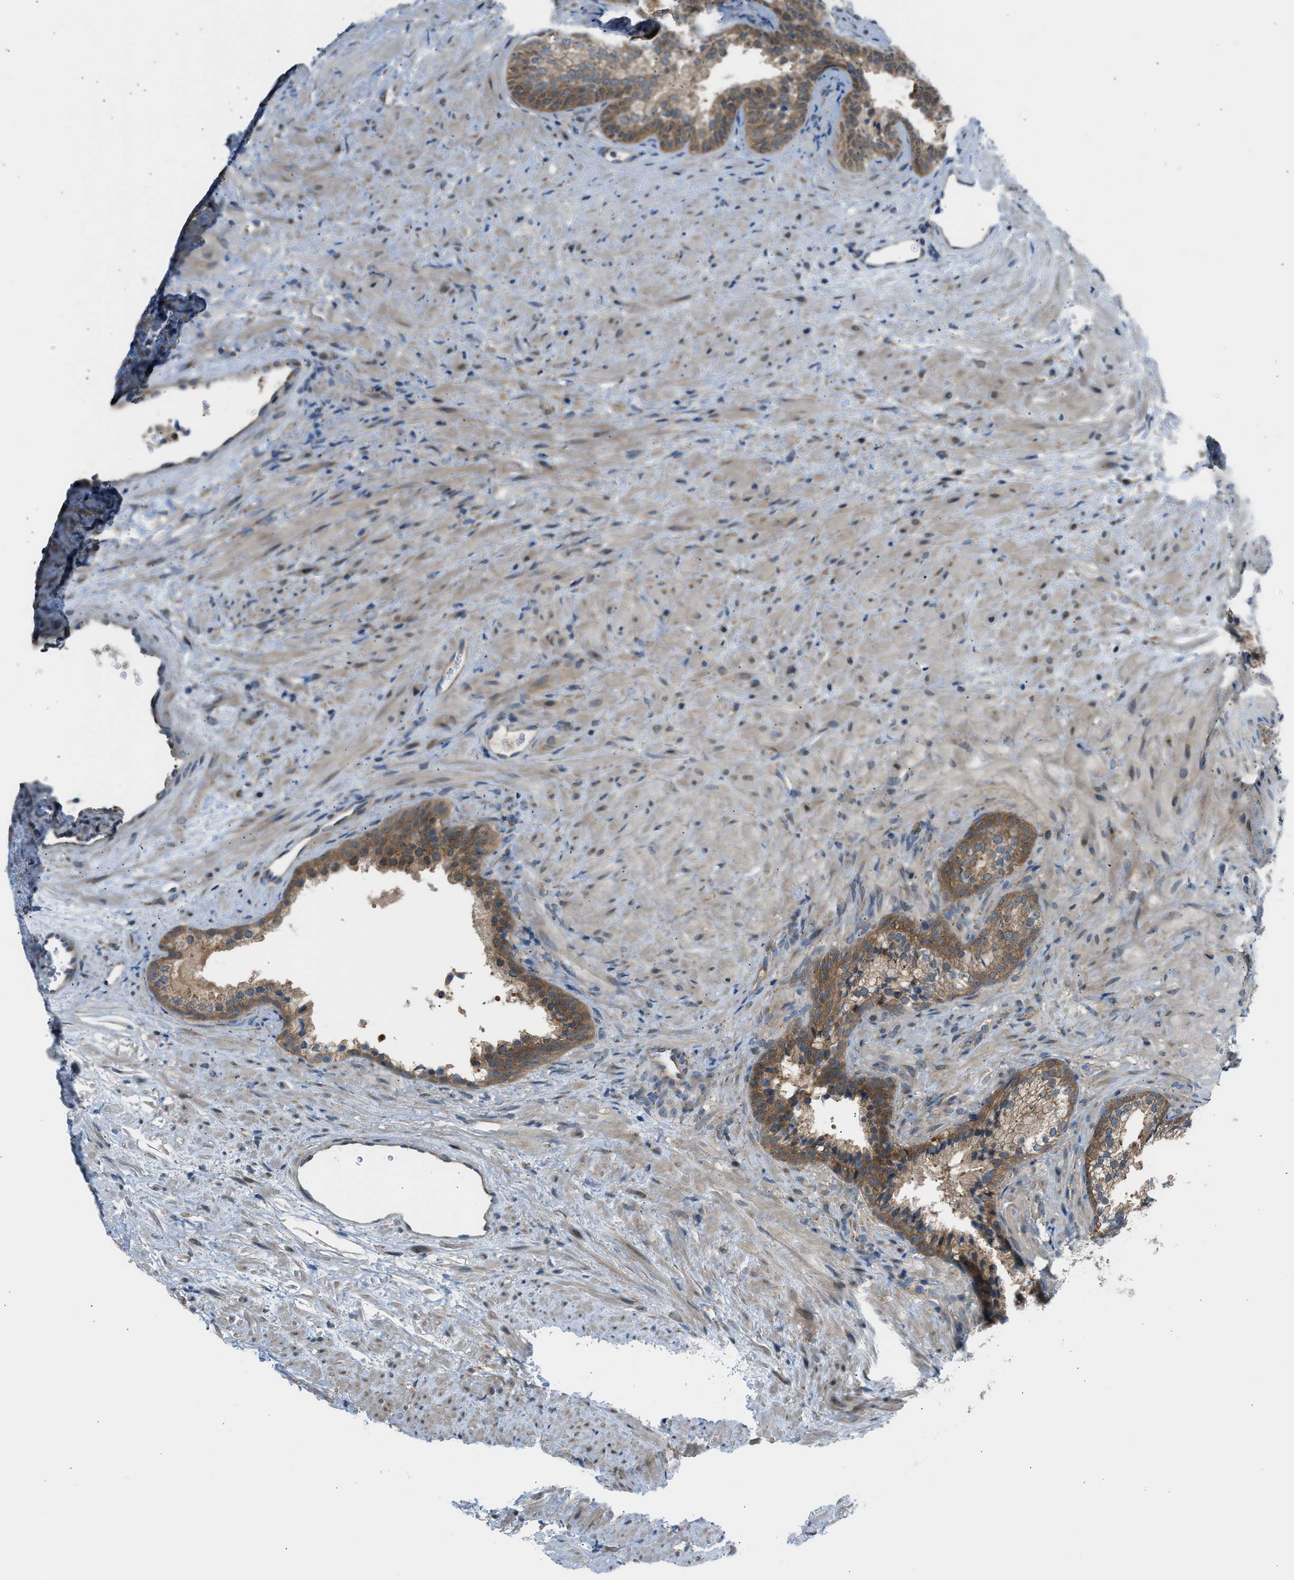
{"staining": {"intensity": "moderate", "quantity": ">75%", "location": "cytoplasmic/membranous"}, "tissue": "prostate", "cell_type": "Glandular cells", "image_type": "normal", "snomed": [{"axis": "morphology", "description": "Normal tissue, NOS"}, {"axis": "topography", "description": "Prostate"}], "caption": "Prostate stained for a protein displays moderate cytoplasmic/membranous positivity in glandular cells. The protein of interest is stained brown, and the nuclei are stained in blue (DAB (3,3'-diaminobenzidine) IHC with brightfield microscopy, high magnification).", "gene": "EDARADD", "patient": {"sex": "male", "age": 76}}